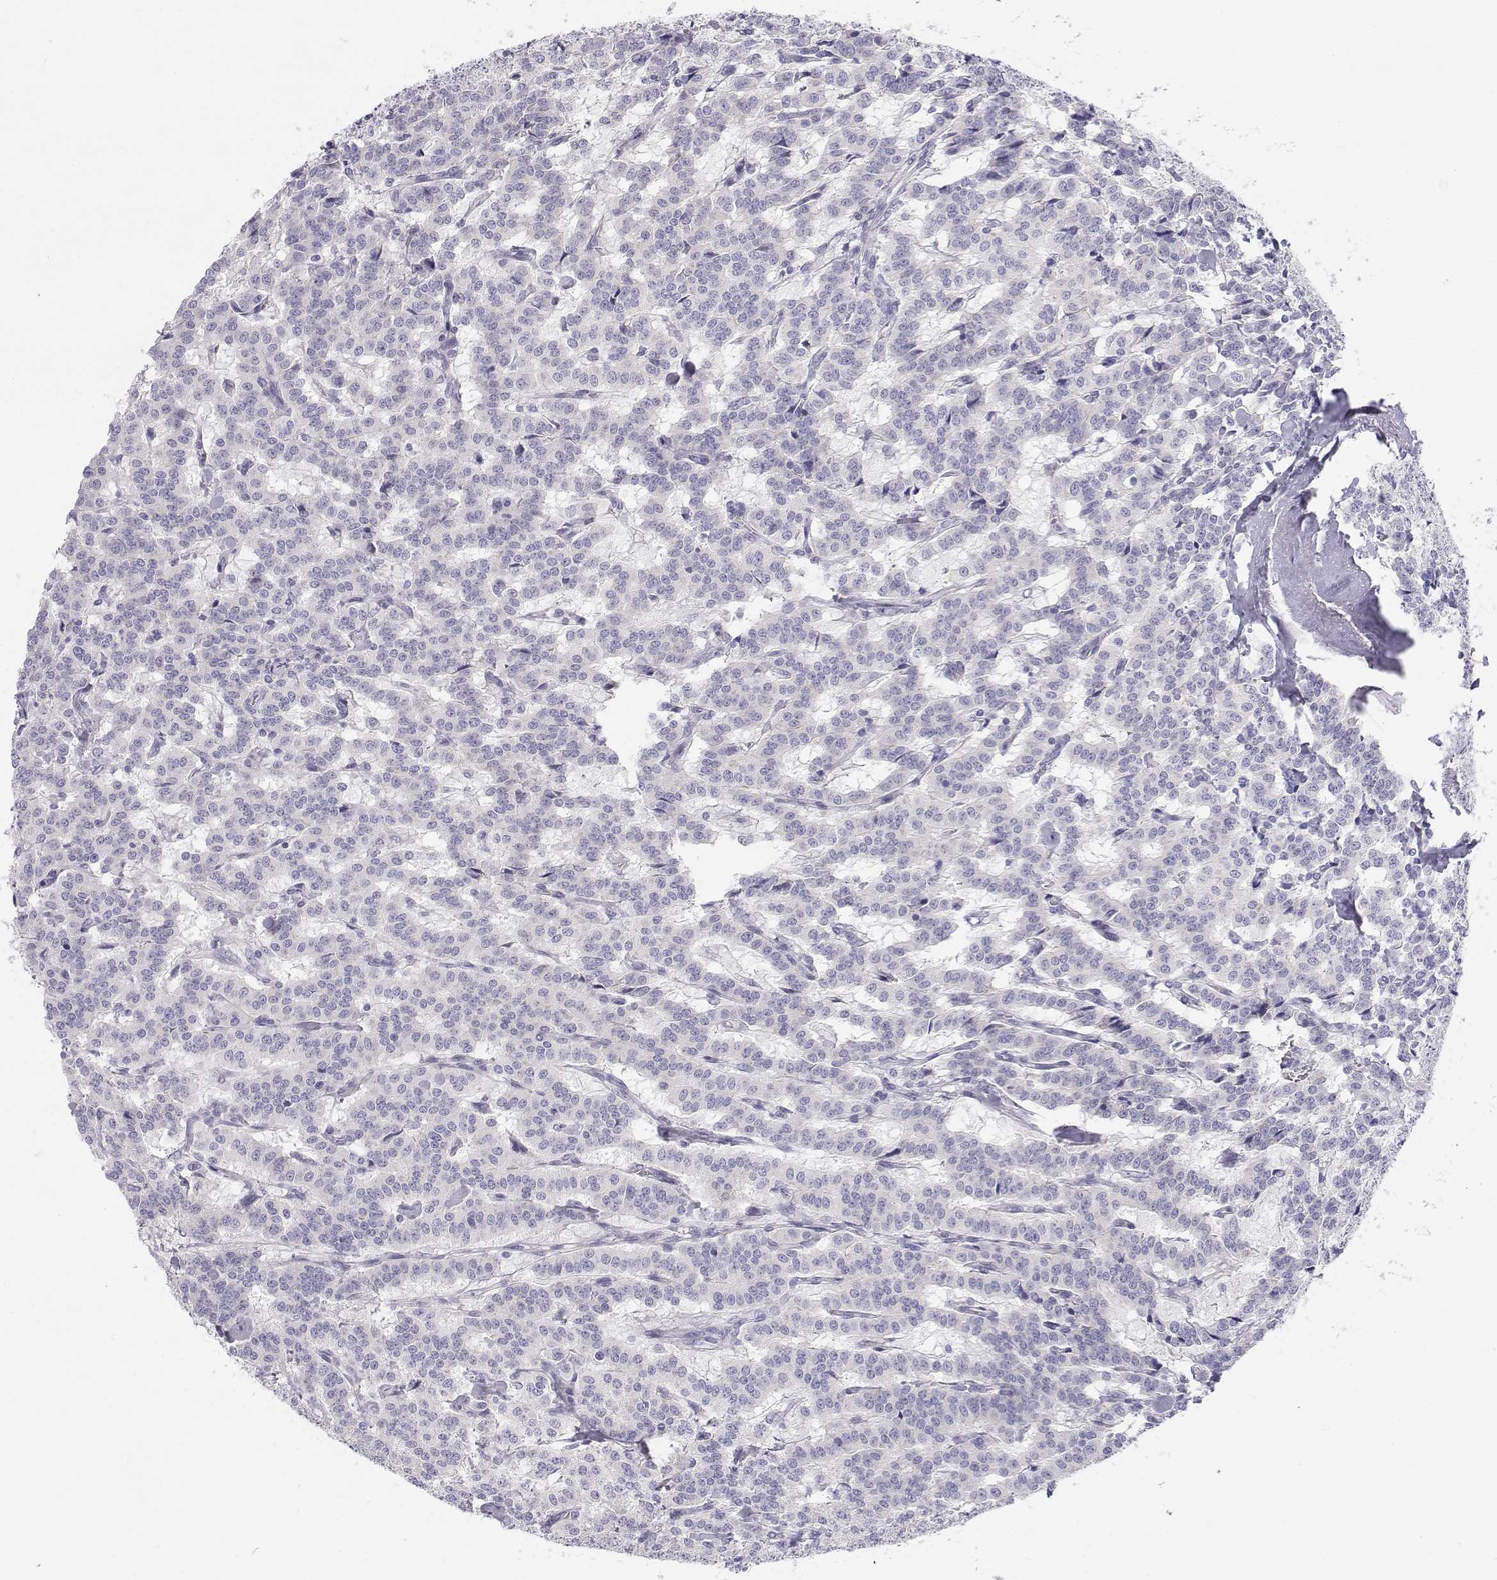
{"staining": {"intensity": "negative", "quantity": "none", "location": "none"}, "tissue": "carcinoid", "cell_type": "Tumor cells", "image_type": "cancer", "snomed": [{"axis": "morphology", "description": "Carcinoid, malignant, NOS"}, {"axis": "topography", "description": "Lung"}], "caption": "Immunohistochemical staining of malignant carcinoid displays no significant staining in tumor cells.", "gene": "MISP", "patient": {"sex": "female", "age": 46}}